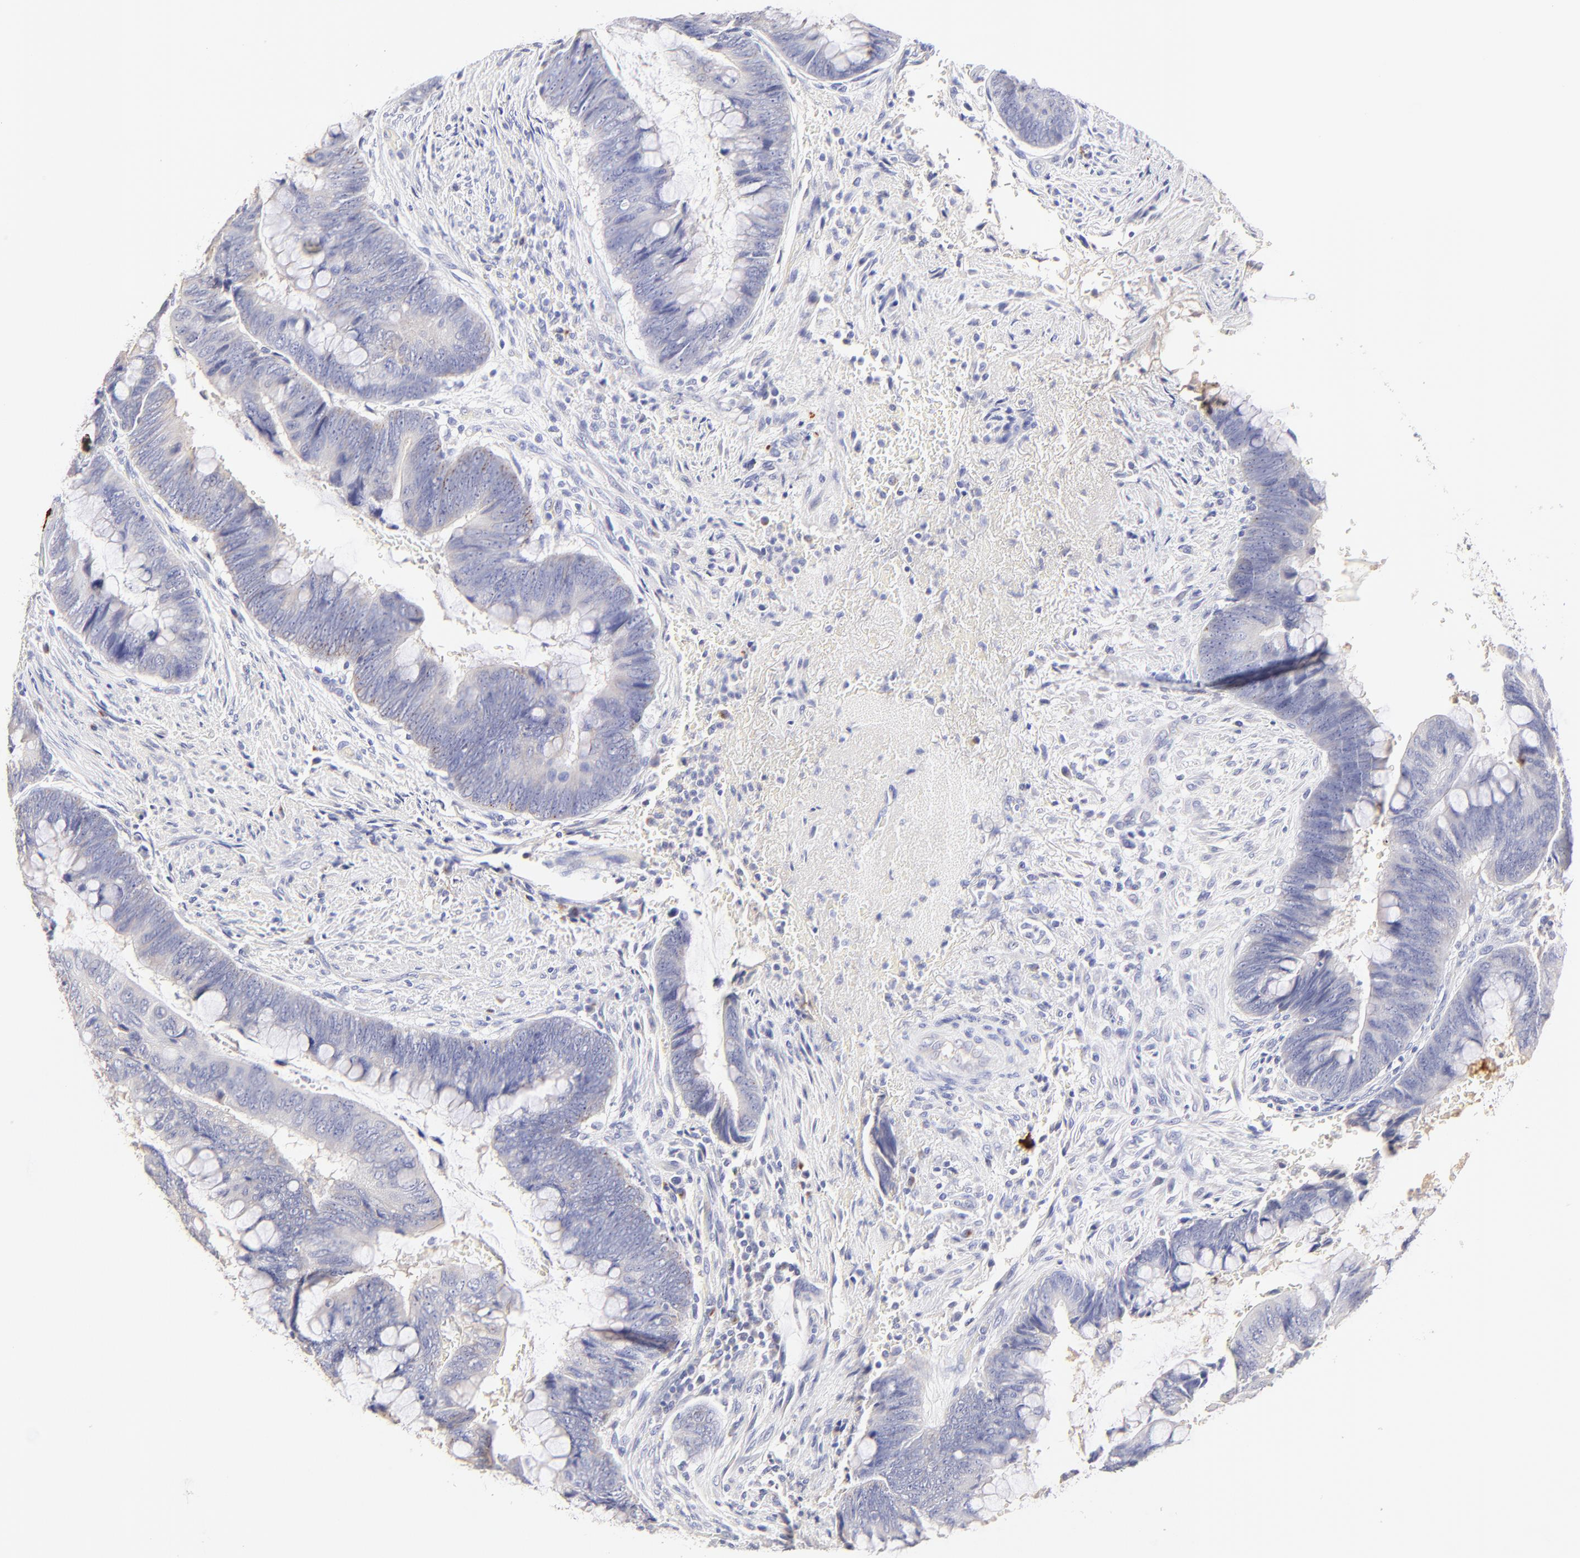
{"staining": {"intensity": "weak", "quantity": "<25%", "location": "cytoplasmic/membranous"}, "tissue": "colorectal cancer", "cell_type": "Tumor cells", "image_type": "cancer", "snomed": [{"axis": "morphology", "description": "Normal tissue, NOS"}, {"axis": "morphology", "description": "Adenocarcinoma, NOS"}, {"axis": "topography", "description": "Rectum"}], "caption": "DAB immunohistochemical staining of colorectal cancer displays no significant staining in tumor cells.", "gene": "ASB9", "patient": {"sex": "male", "age": 92}}